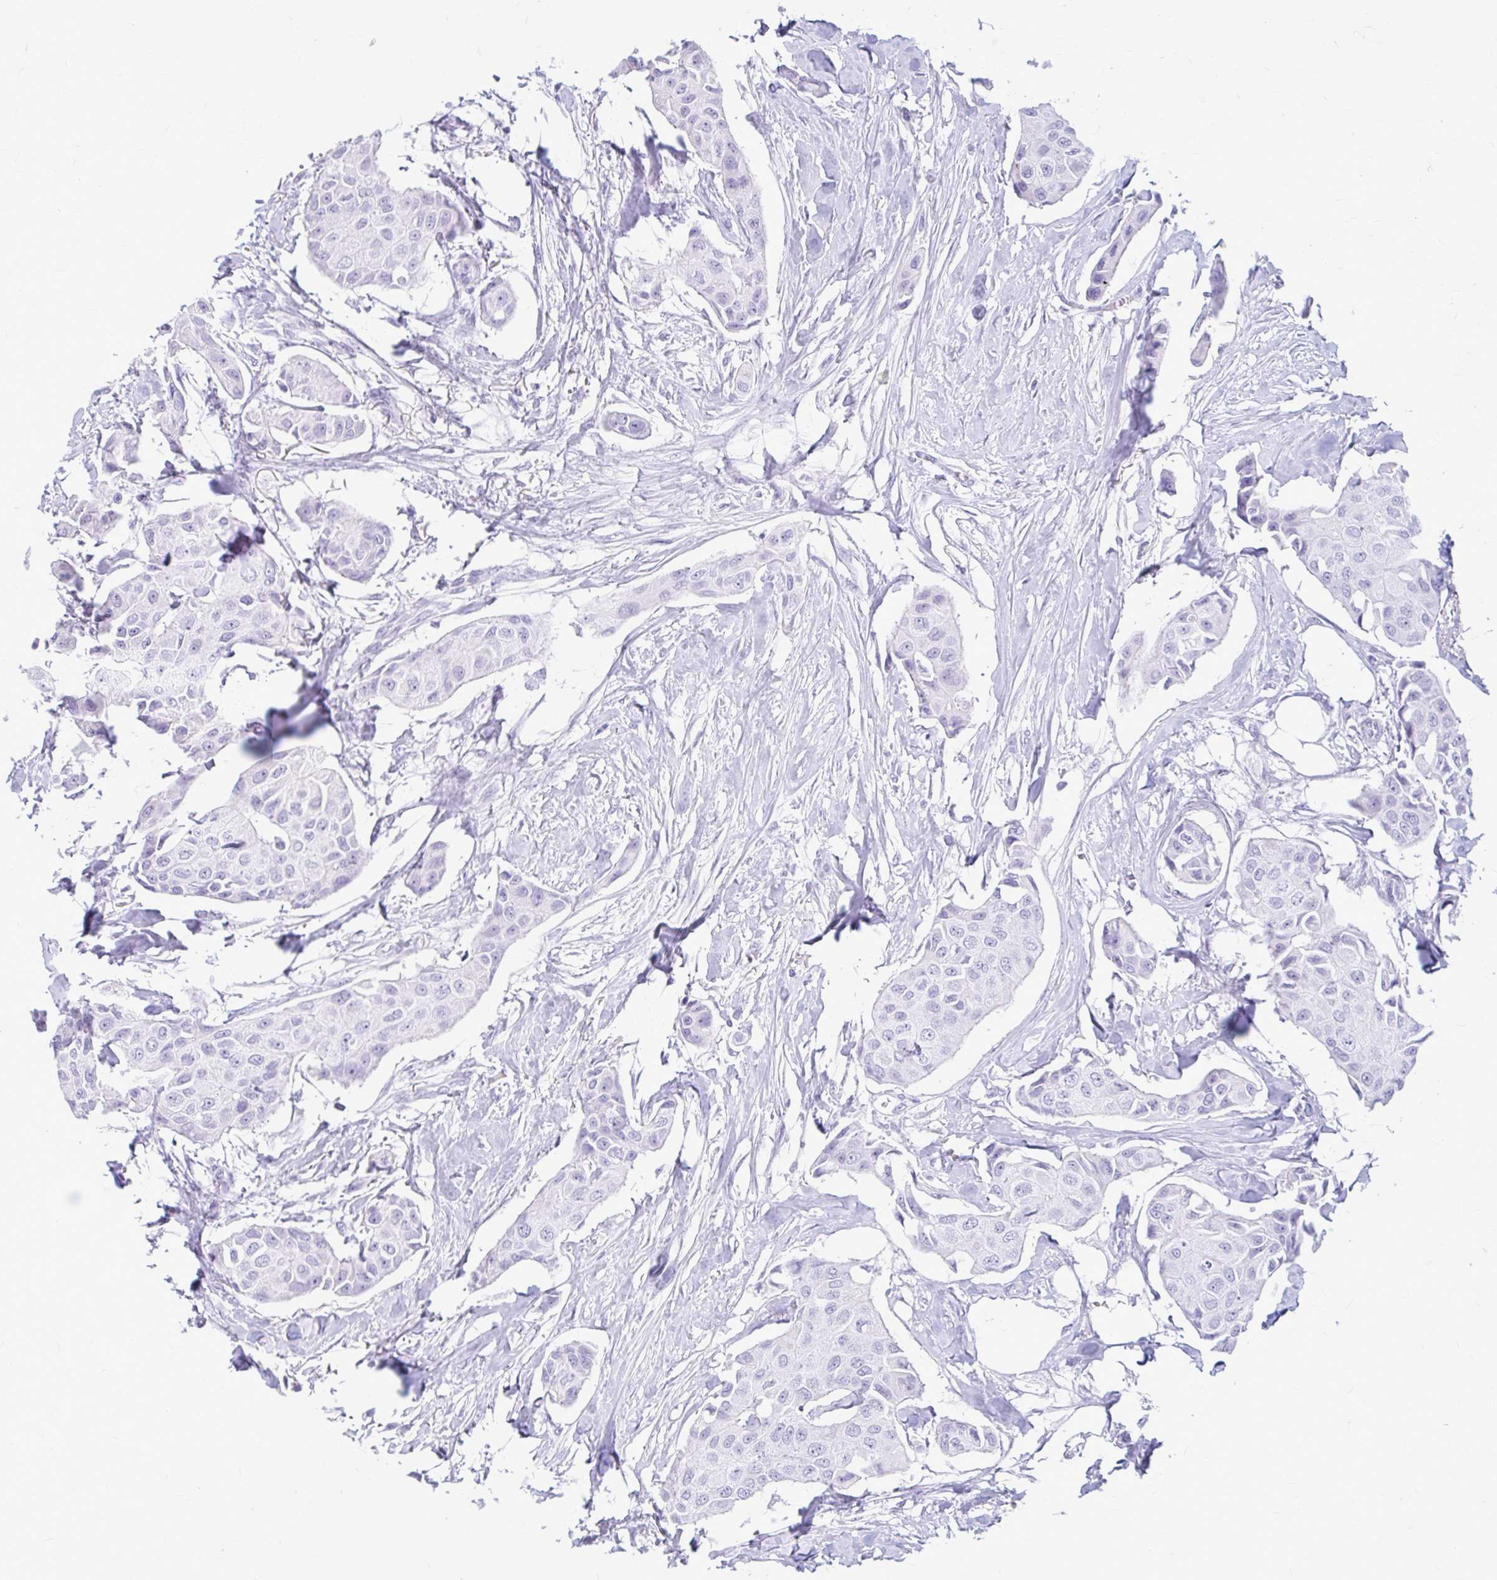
{"staining": {"intensity": "negative", "quantity": "none", "location": "none"}, "tissue": "breast cancer", "cell_type": "Tumor cells", "image_type": "cancer", "snomed": [{"axis": "morphology", "description": "Duct carcinoma"}, {"axis": "topography", "description": "Breast"}, {"axis": "topography", "description": "Lymph node"}], "caption": "Breast cancer stained for a protein using immunohistochemistry (IHC) shows no positivity tumor cells.", "gene": "KLHDC7A", "patient": {"sex": "female", "age": 80}}